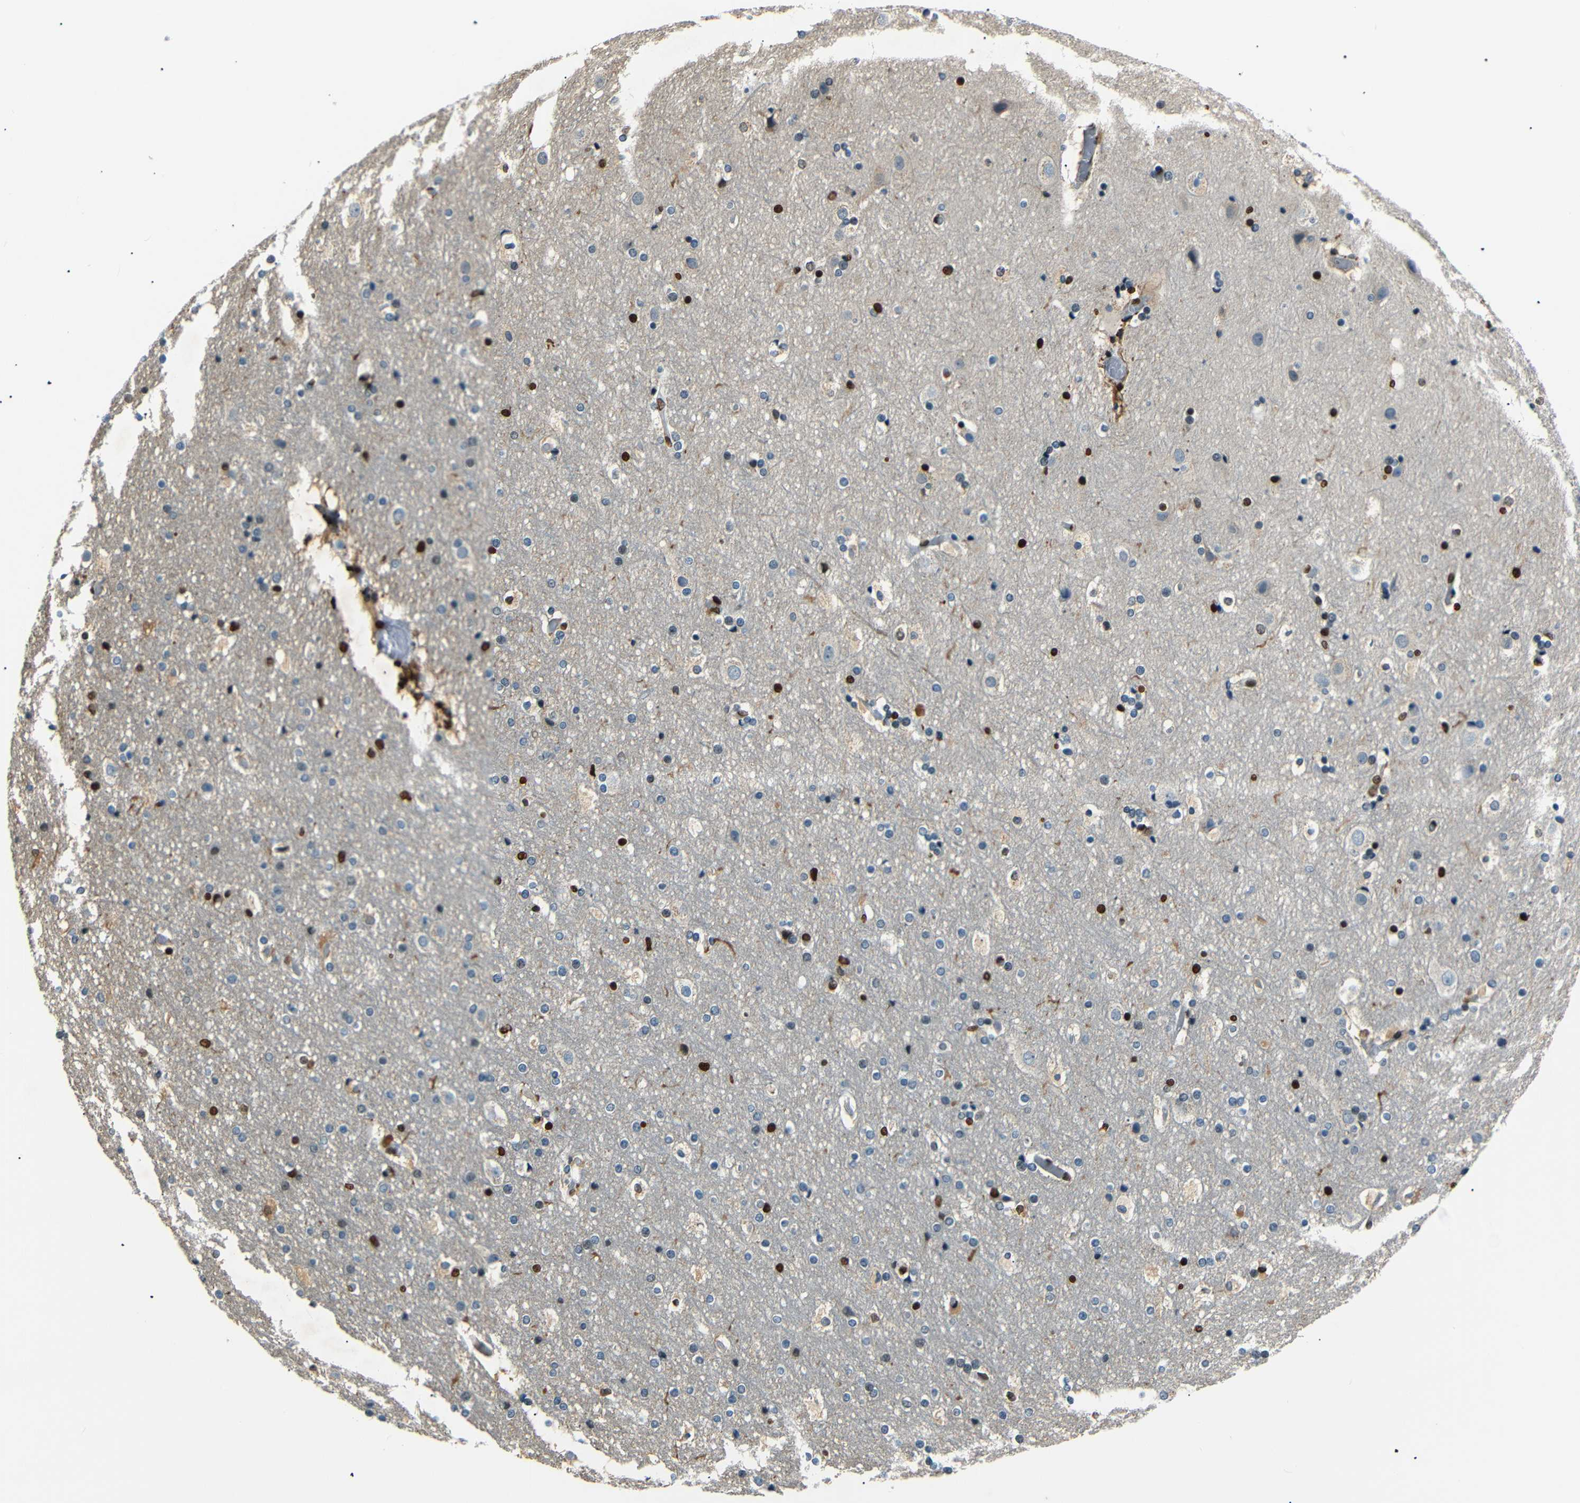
{"staining": {"intensity": "moderate", "quantity": "25%-75%", "location": "nuclear"}, "tissue": "cerebral cortex", "cell_type": "Endothelial cells", "image_type": "normal", "snomed": [{"axis": "morphology", "description": "Normal tissue, NOS"}, {"axis": "topography", "description": "Cerebral cortex"}], "caption": "Immunohistochemical staining of benign cerebral cortex exhibits medium levels of moderate nuclear staining in about 25%-75% of endothelial cells.", "gene": "HMGN1", "patient": {"sex": "male", "age": 57}}